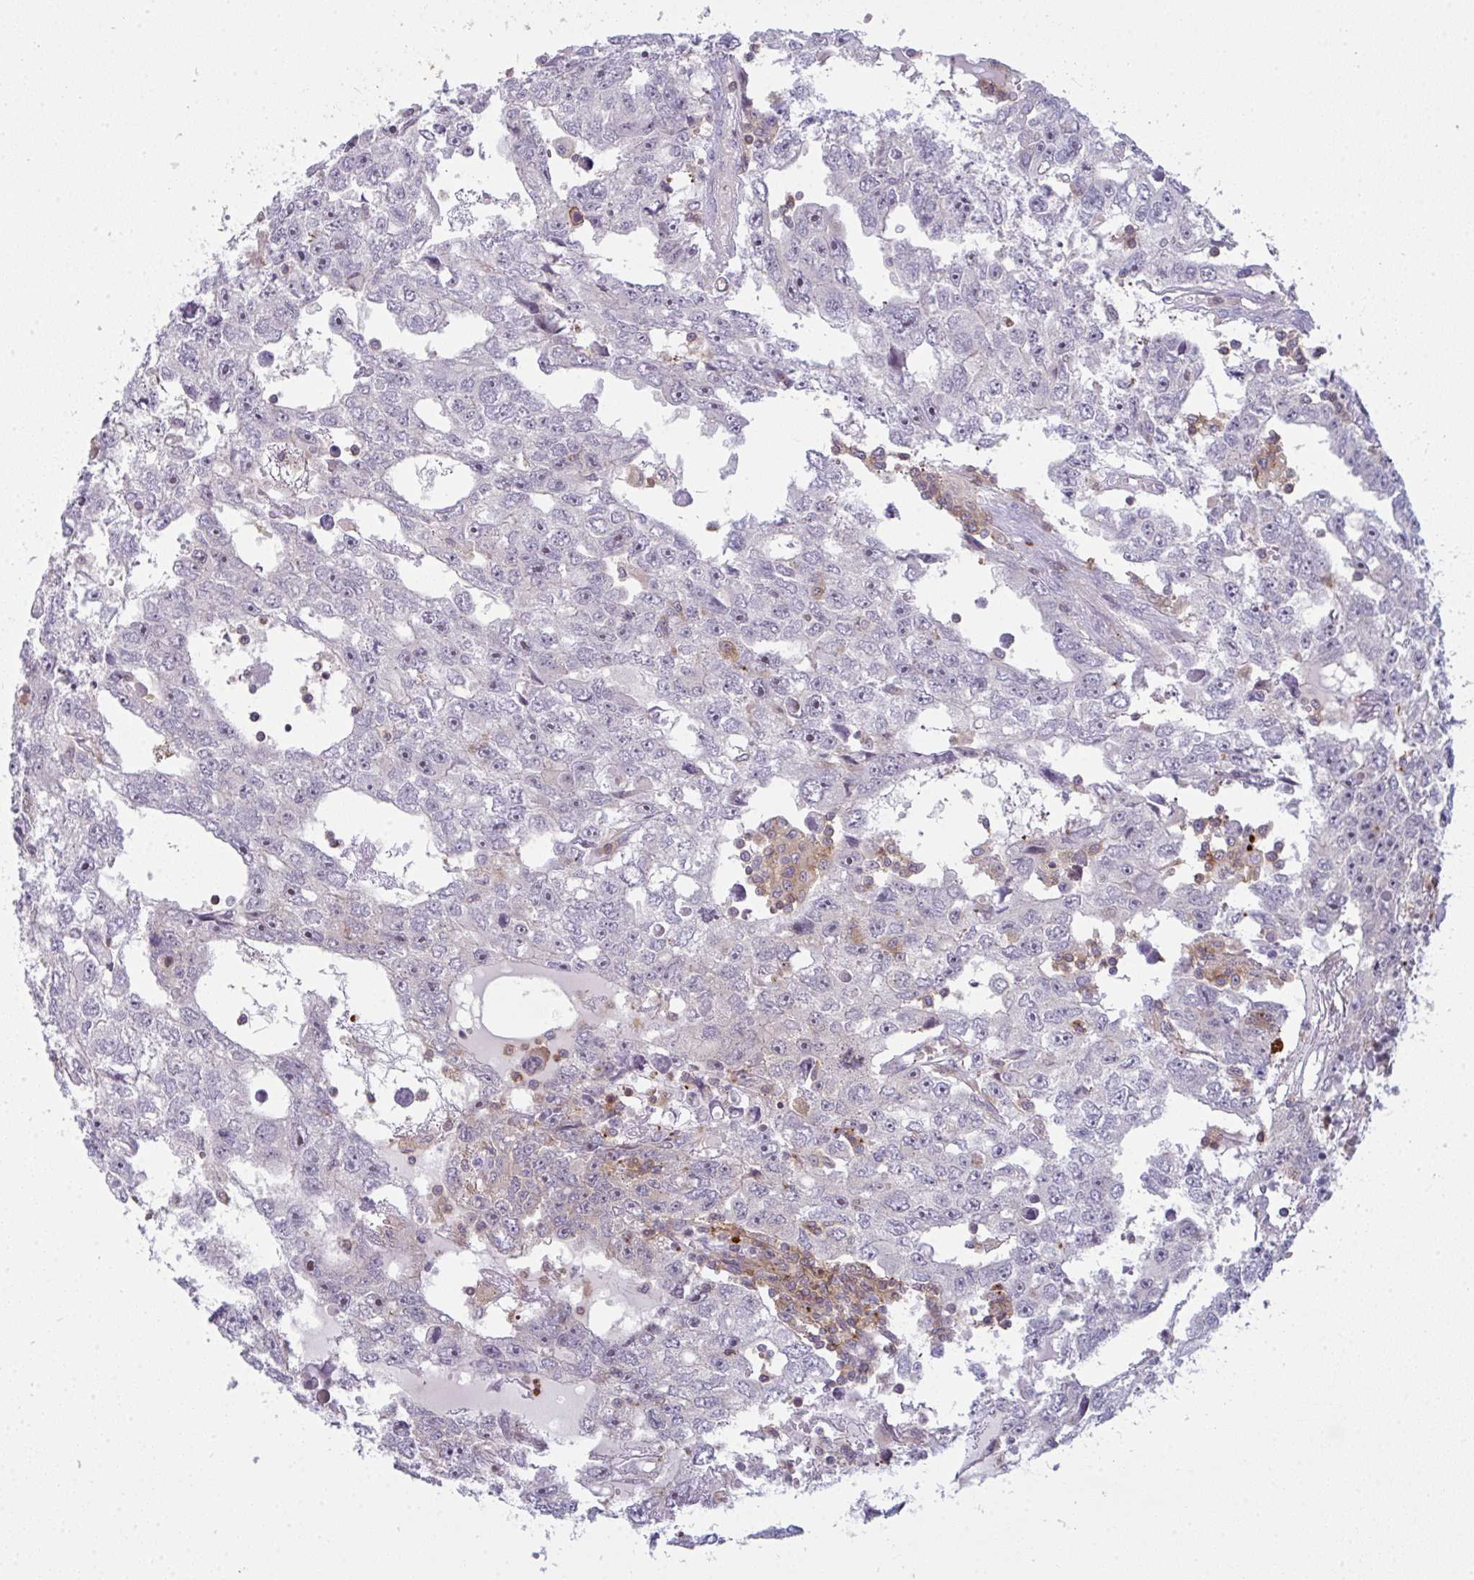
{"staining": {"intensity": "negative", "quantity": "none", "location": "none"}, "tissue": "testis cancer", "cell_type": "Tumor cells", "image_type": "cancer", "snomed": [{"axis": "morphology", "description": "Carcinoma, Embryonal, NOS"}, {"axis": "topography", "description": "Testis"}], "caption": "An immunohistochemistry histopathology image of testis embryonal carcinoma is shown. There is no staining in tumor cells of testis embryonal carcinoma.", "gene": "CD80", "patient": {"sex": "male", "age": 20}}